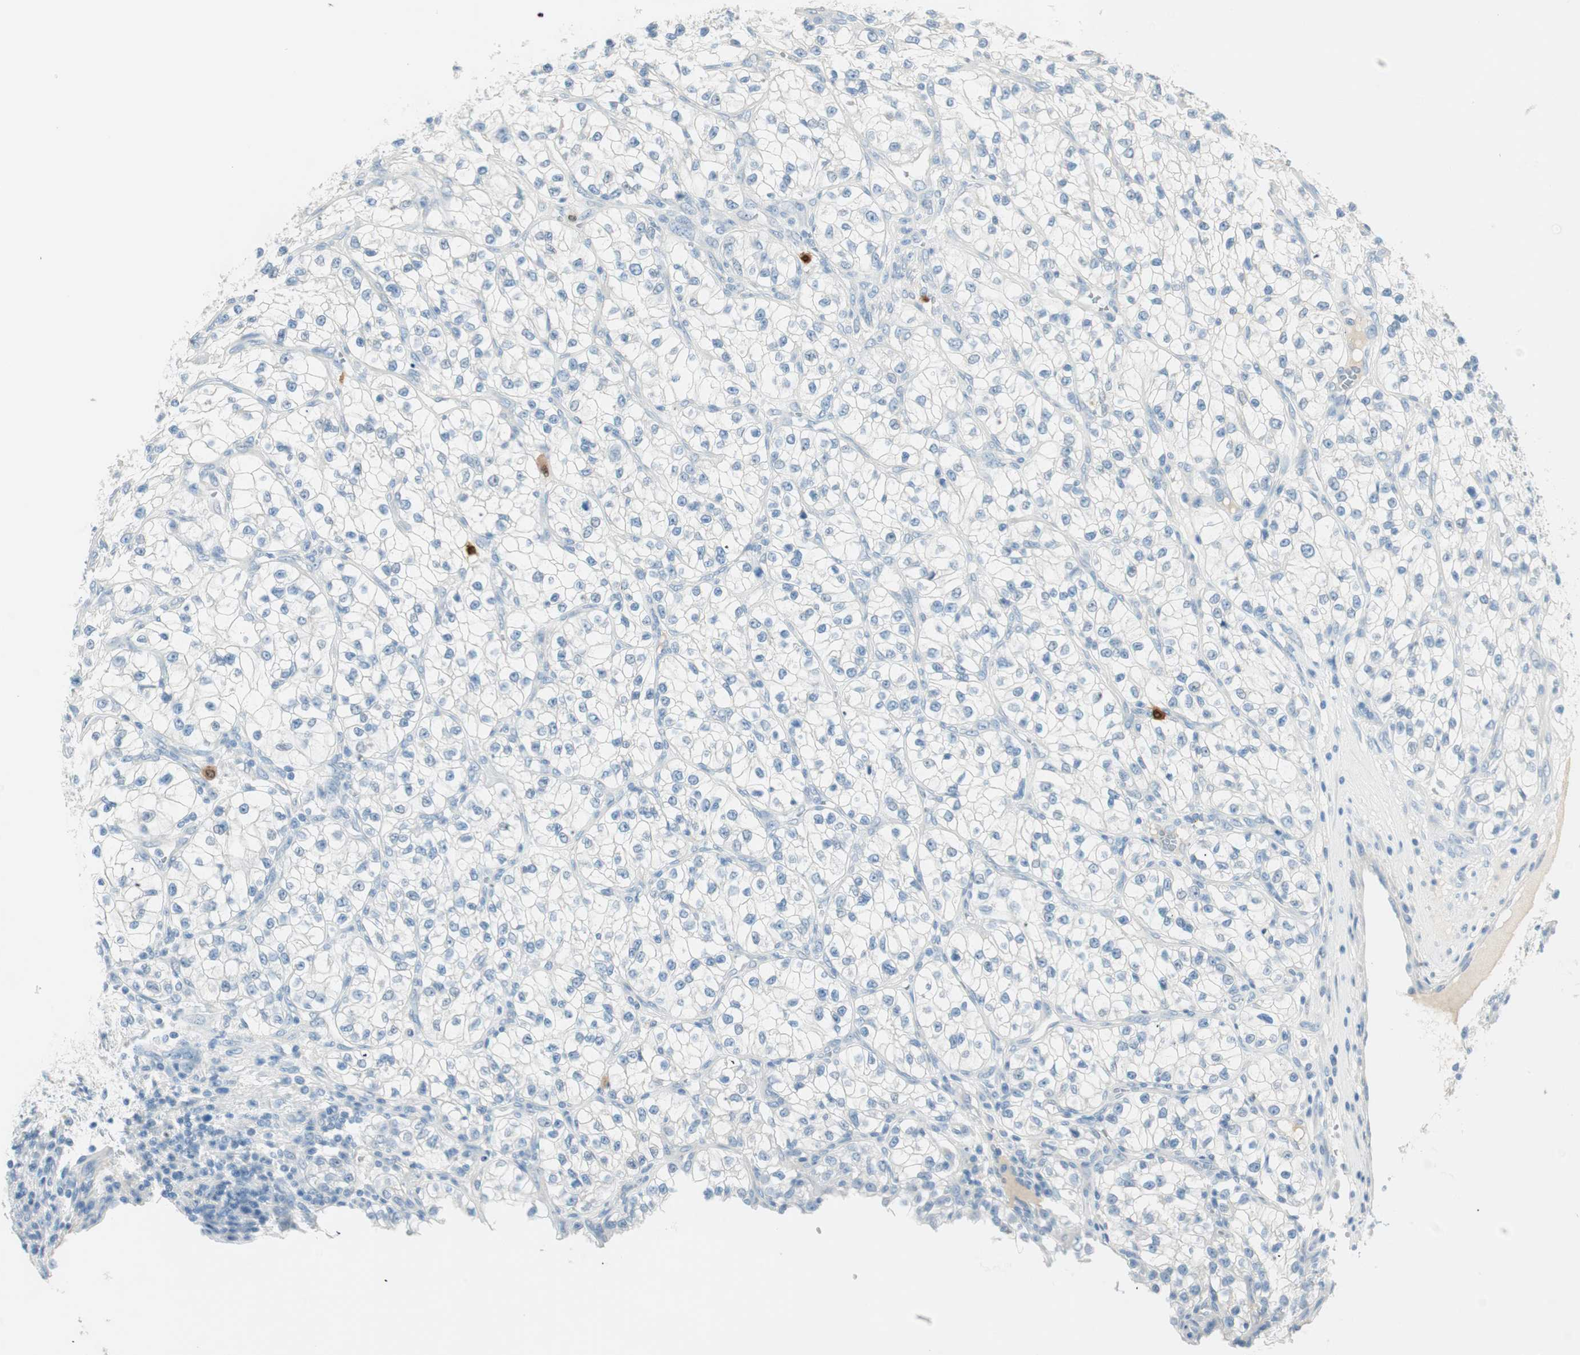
{"staining": {"intensity": "negative", "quantity": "none", "location": "none"}, "tissue": "renal cancer", "cell_type": "Tumor cells", "image_type": "cancer", "snomed": [{"axis": "morphology", "description": "Adenocarcinoma, NOS"}, {"axis": "topography", "description": "Kidney"}], "caption": "DAB immunohistochemical staining of renal adenocarcinoma shows no significant positivity in tumor cells.", "gene": "HPGD", "patient": {"sex": "female", "age": 57}}